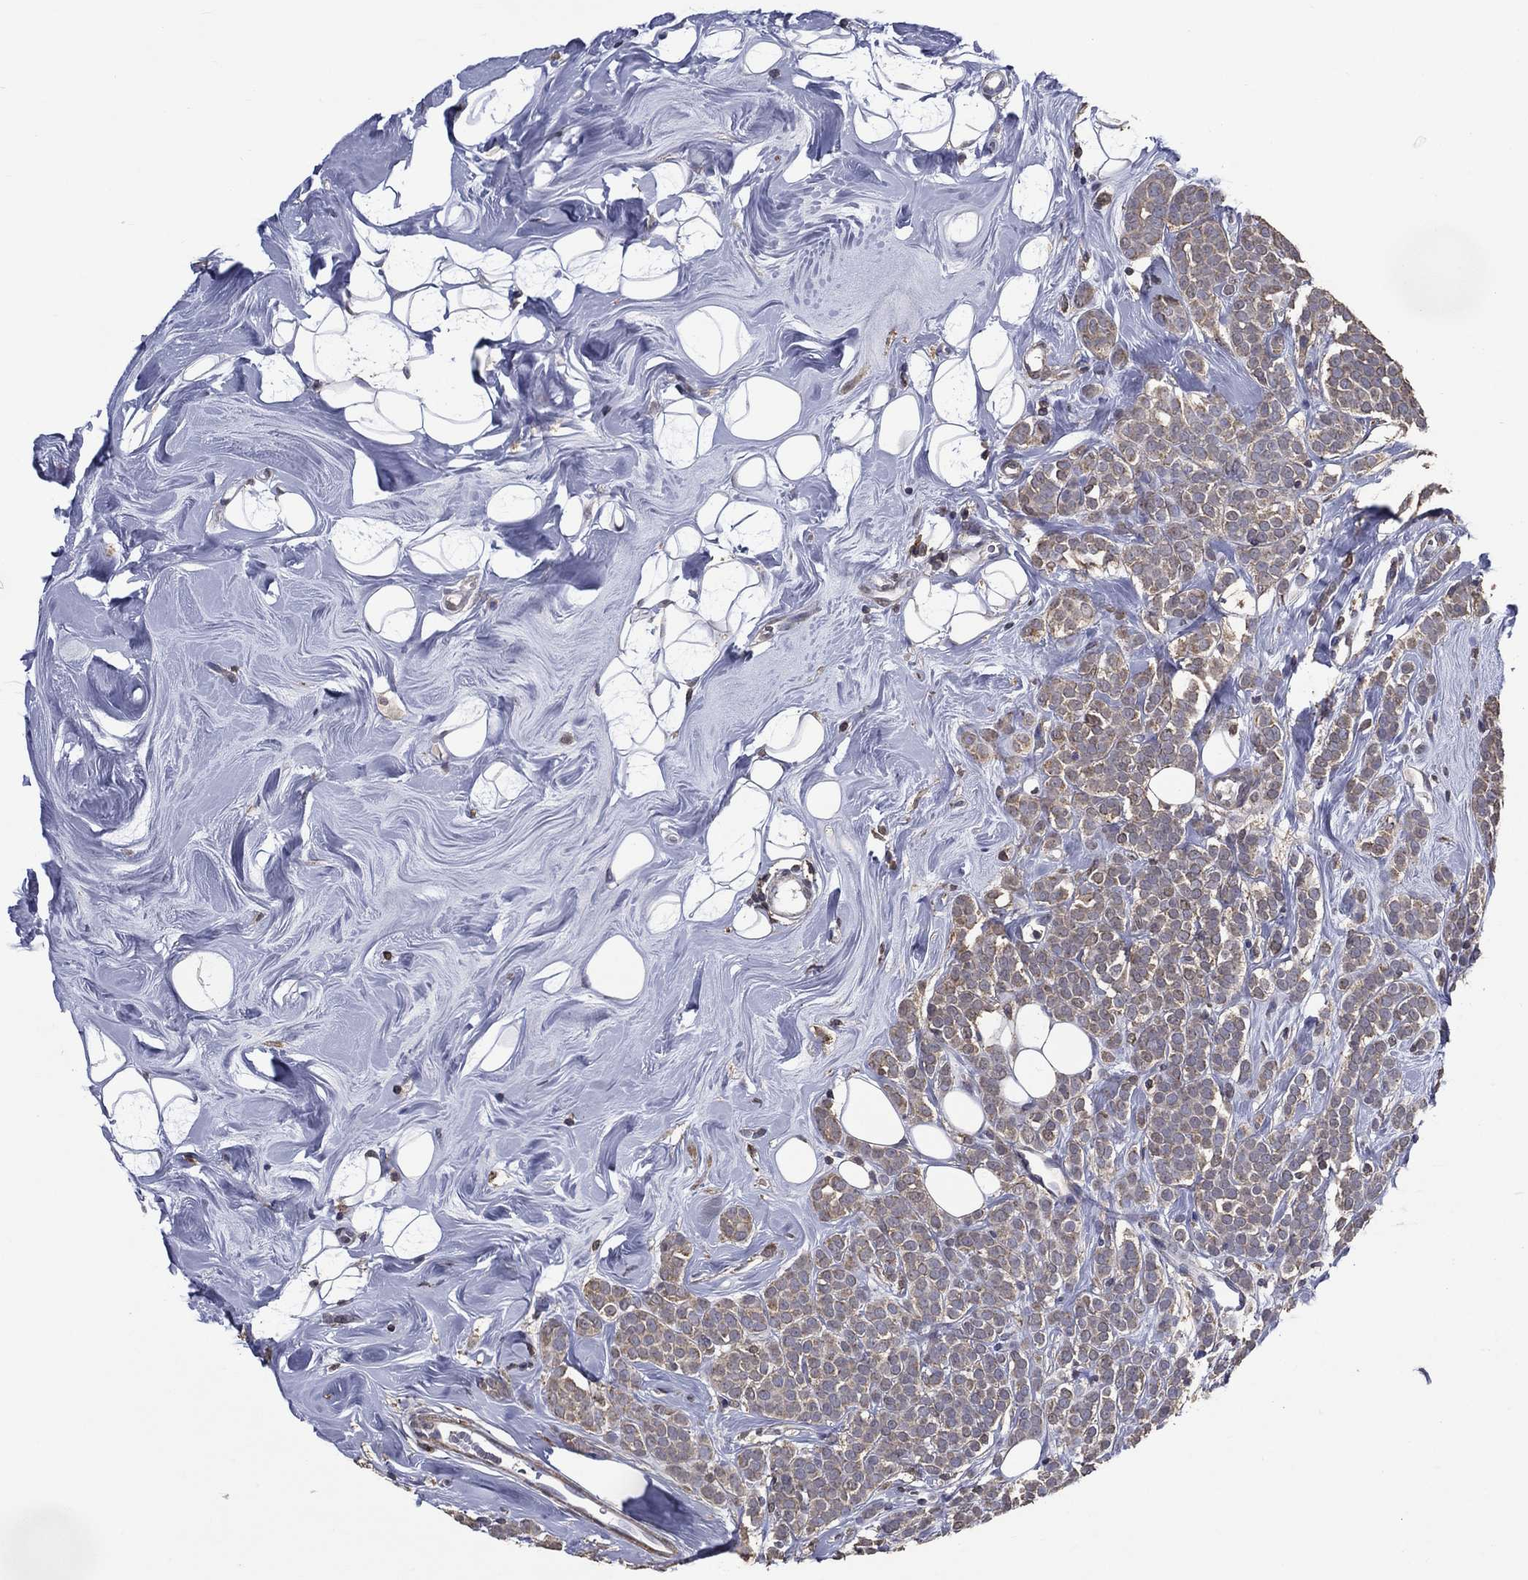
{"staining": {"intensity": "negative", "quantity": "none", "location": "none"}, "tissue": "breast cancer", "cell_type": "Tumor cells", "image_type": "cancer", "snomed": [{"axis": "morphology", "description": "Lobular carcinoma"}, {"axis": "topography", "description": "Breast"}], "caption": "Immunohistochemical staining of human breast cancer exhibits no significant expression in tumor cells. (Brightfield microscopy of DAB (3,3'-diaminobenzidine) IHC at high magnification).", "gene": "GPR183", "patient": {"sex": "female", "age": 49}}